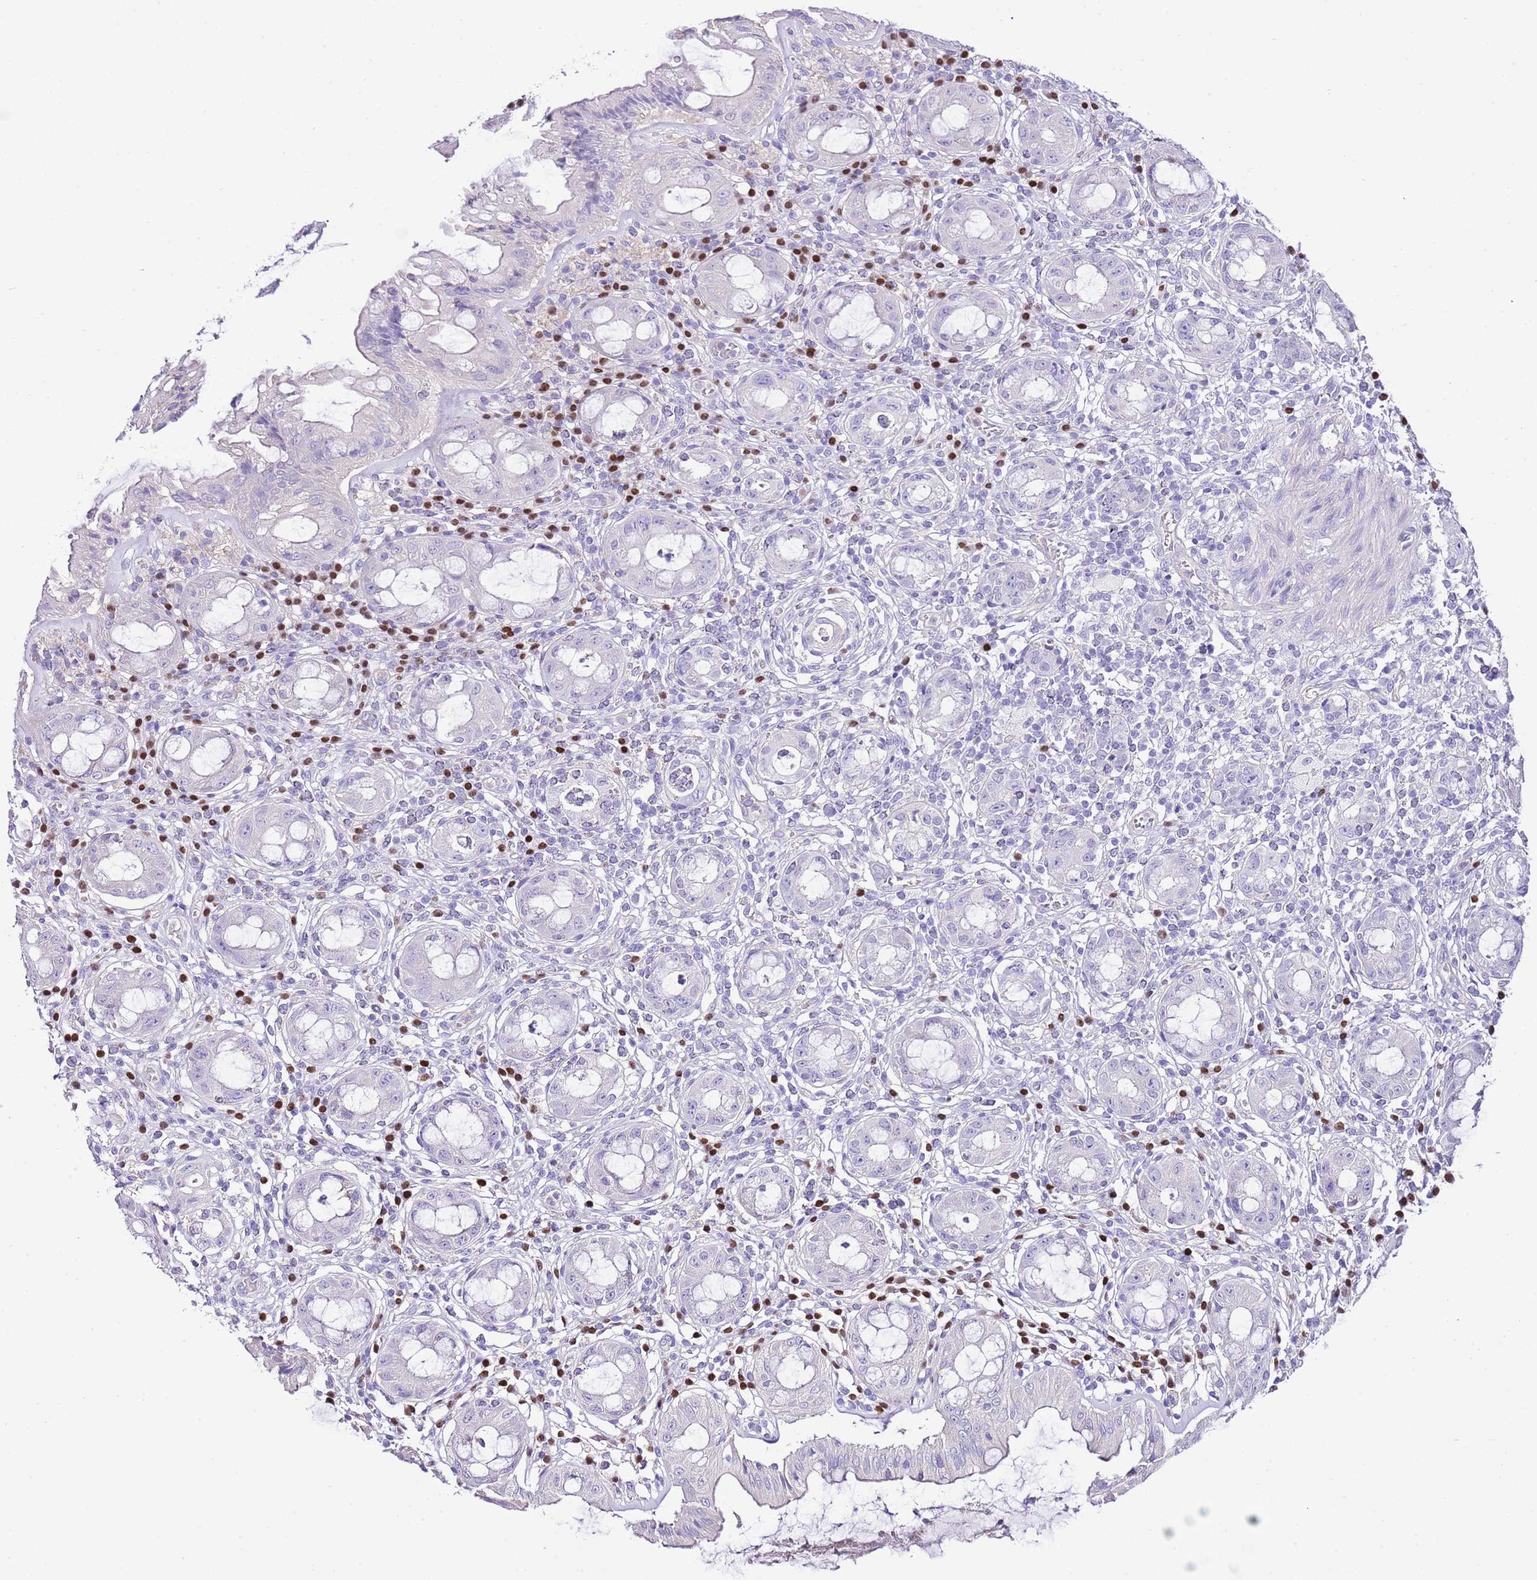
{"staining": {"intensity": "negative", "quantity": "none", "location": "none"}, "tissue": "rectum", "cell_type": "Glandular cells", "image_type": "normal", "snomed": [{"axis": "morphology", "description": "Normal tissue, NOS"}, {"axis": "topography", "description": "Rectum"}], "caption": "Immunohistochemistry of unremarkable rectum displays no expression in glandular cells. Brightfield microscopy of immunohistochemistry stained with DAB (brown) and hematoxylin (blue), captured at high magnification.", "gene": "BHLHA15", "patient": {"sex": "female", "age": 57}}